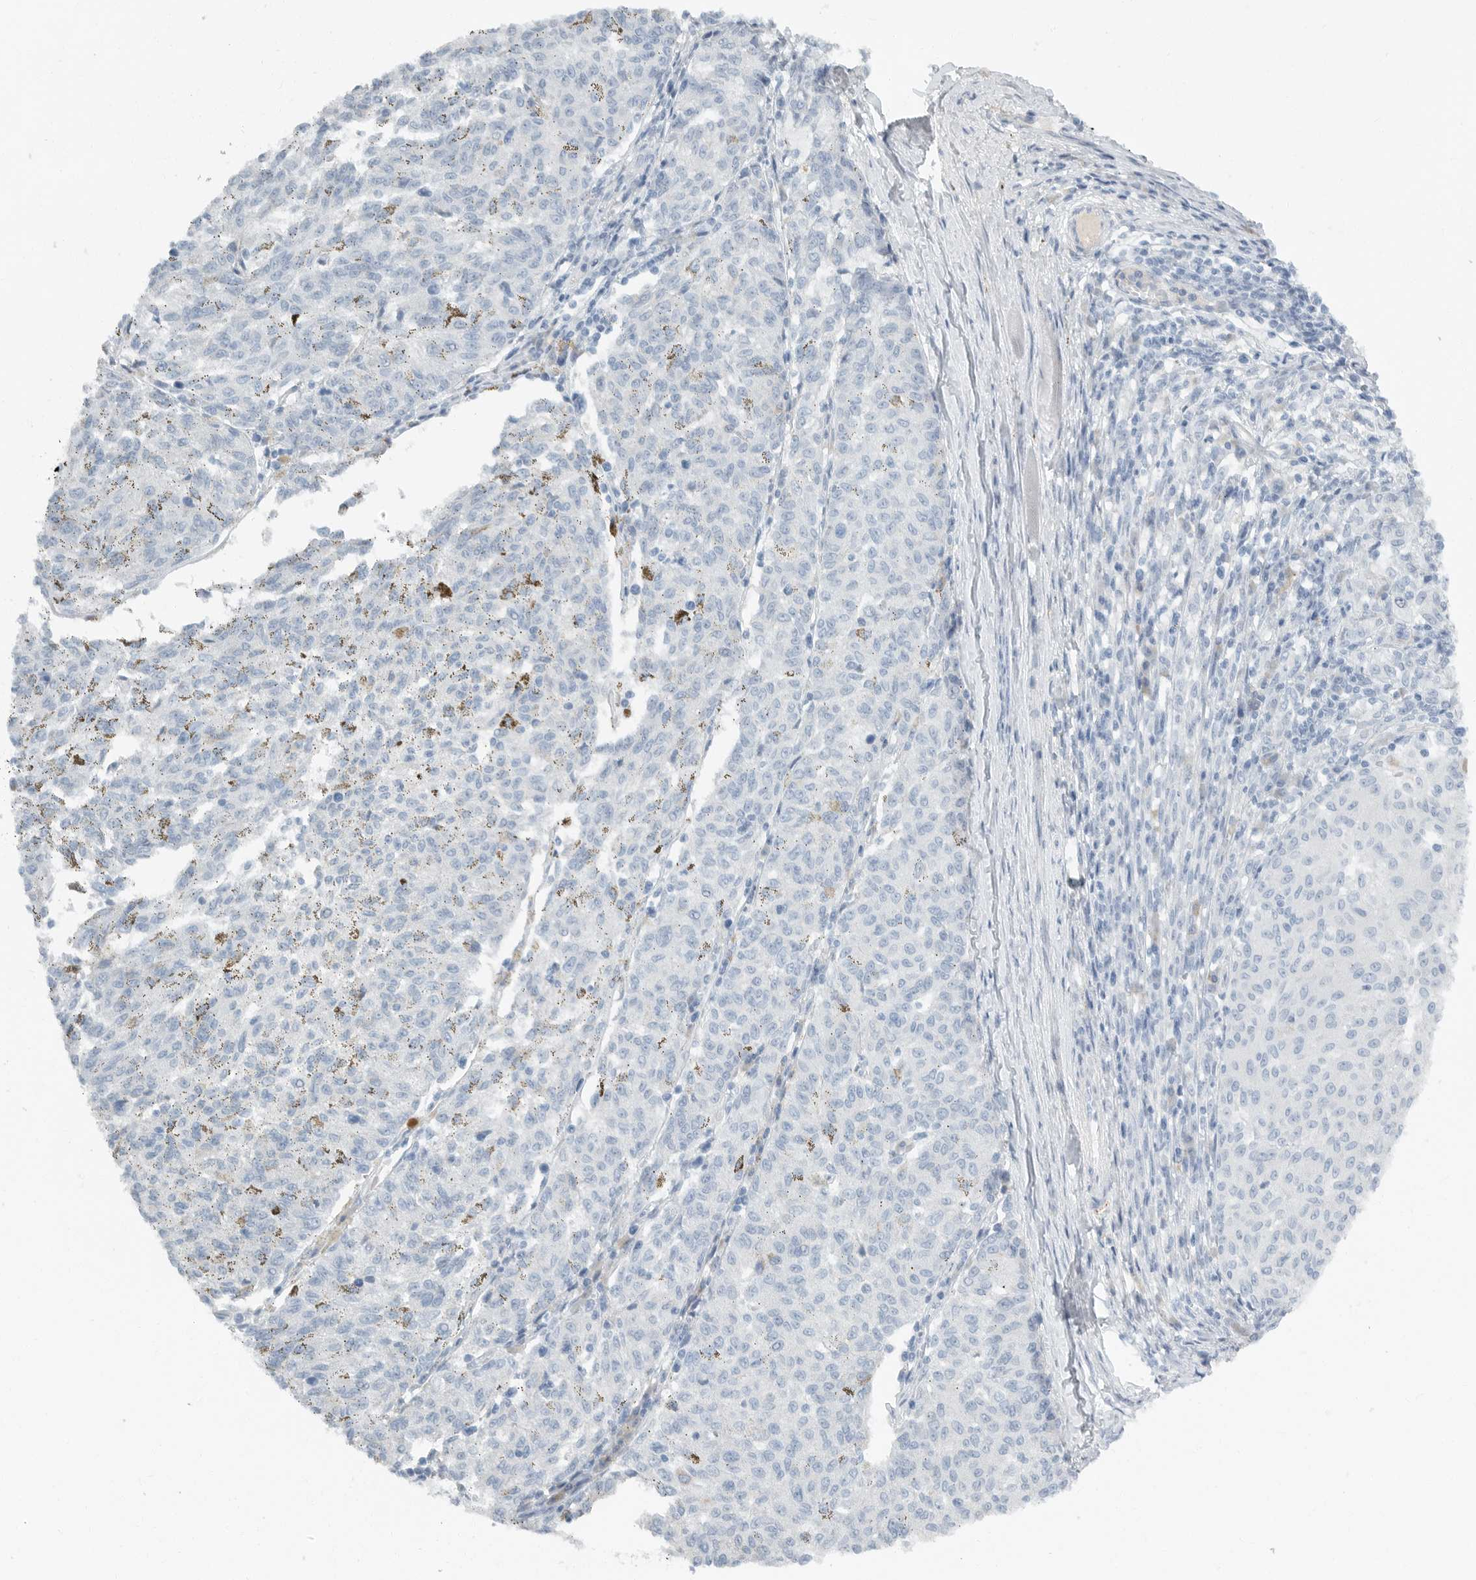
{"staining": {"intensity": "negative", "quantity": "none", "location": "none"}, "tissue": "melanoma", "cell_type": "Tumor cells", "image_type": "cancer", "snomed": [{"axis": "morphology", "description": "Malignant melanoma, NOS"}, {"axis": "topography", "description": "Skin"}], "caption": "Tumor cells show no significant protein expression in malignant melanoma. (DAB (3,3'-diaminobenzidine) immunohistochemistry, high magnification).", "gene": "PAM", "patient": {"sex": "female", "age": 72}}